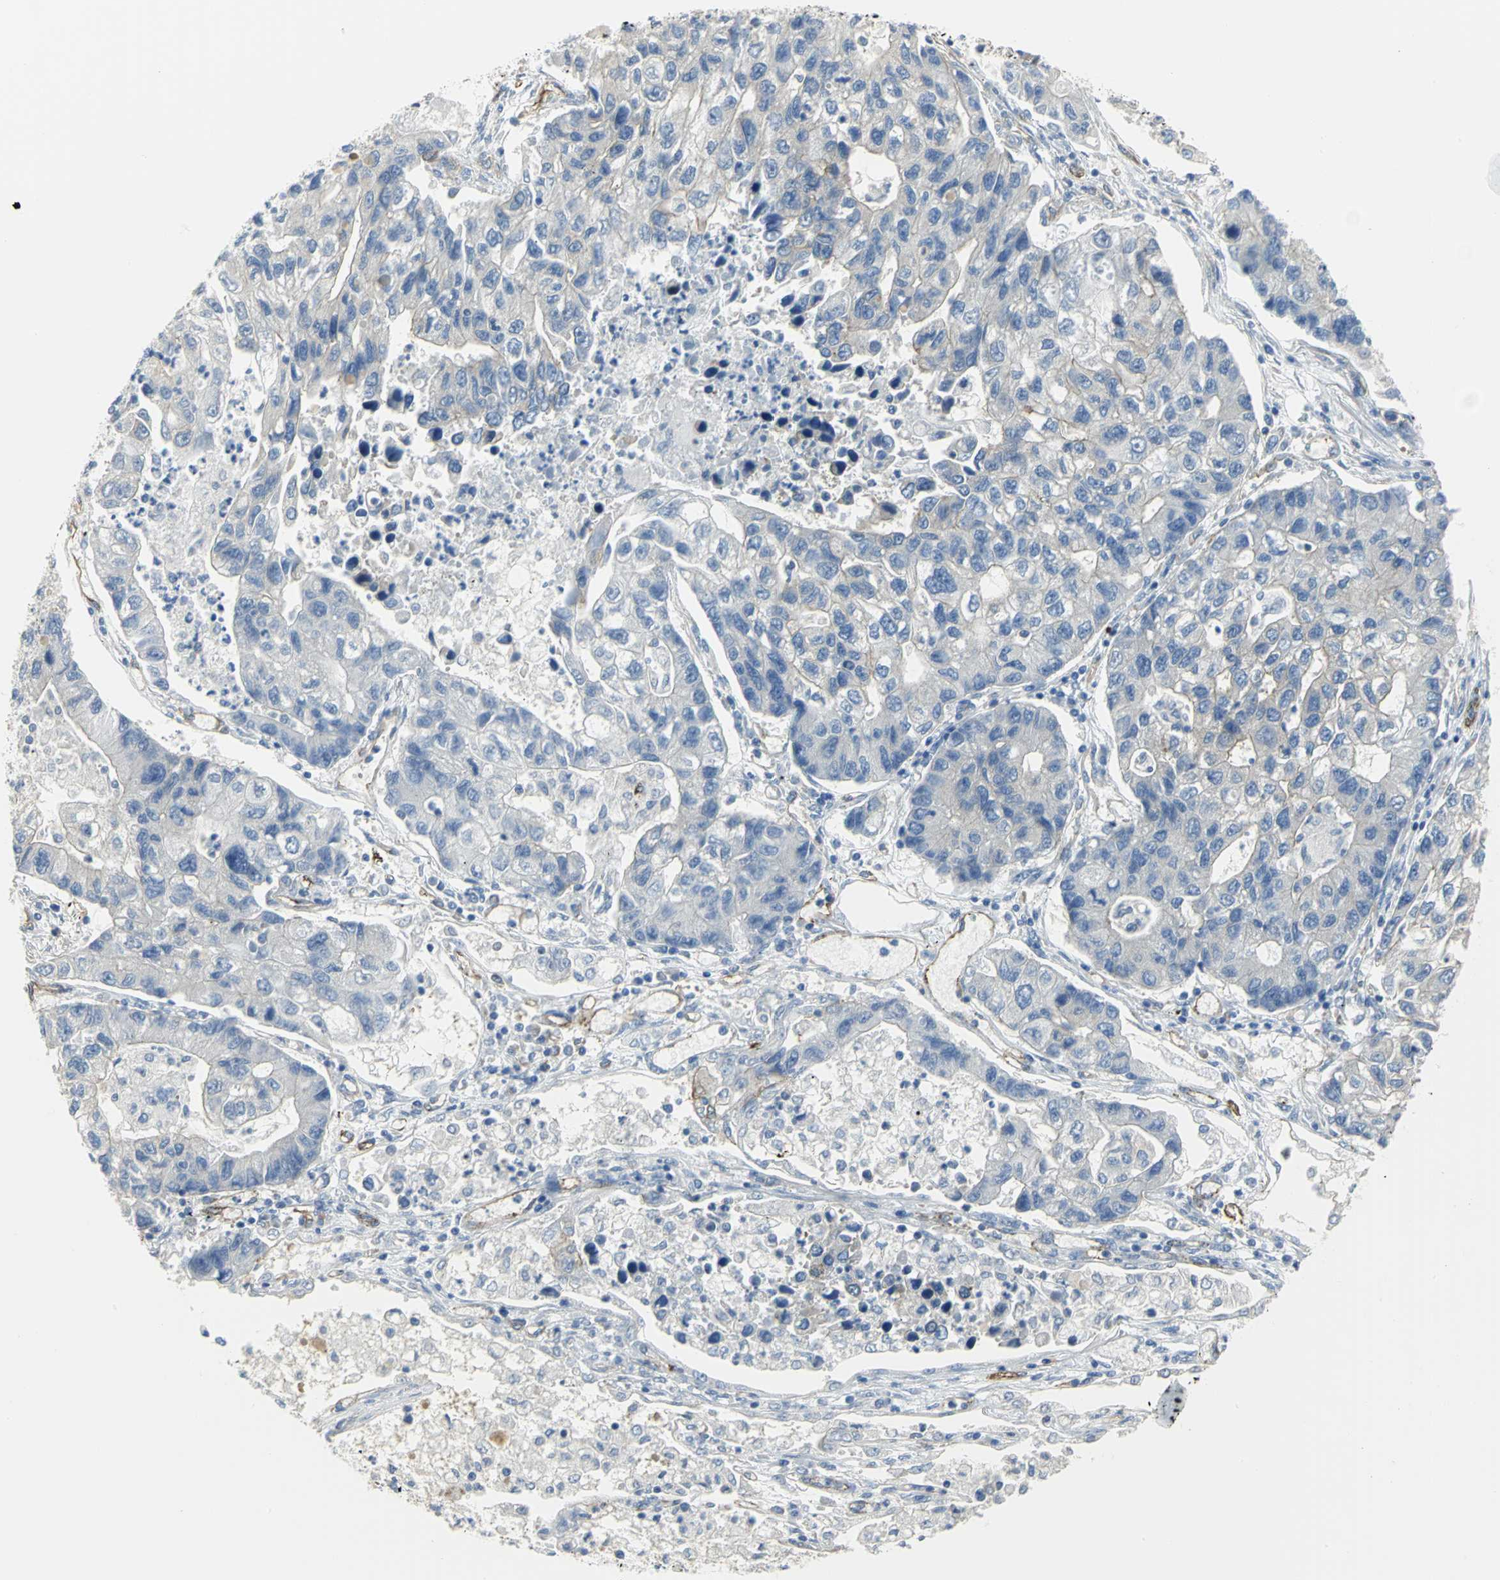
{"staining": {"intensity": "weak", "quantity": "25%-75%", "location": "cytoplasmic/membranous"}, "tissue": "lung cancer", "cell_type": "Tumor cells", "image_type": "cancer", "snomed": [{"axis": "morphology", "description": "Adenocarcinoma, NOS"}, {"axis": "topography", "description": "Lung"}], "caption": "Protein expression analysis of human adenocarcinoma (lung) reveals weak cytoplasmic/membranous expression in about 25%-75% of tumor cells.", "gene": "FLNB", "patient": {"sex": "female", "age": 51}}